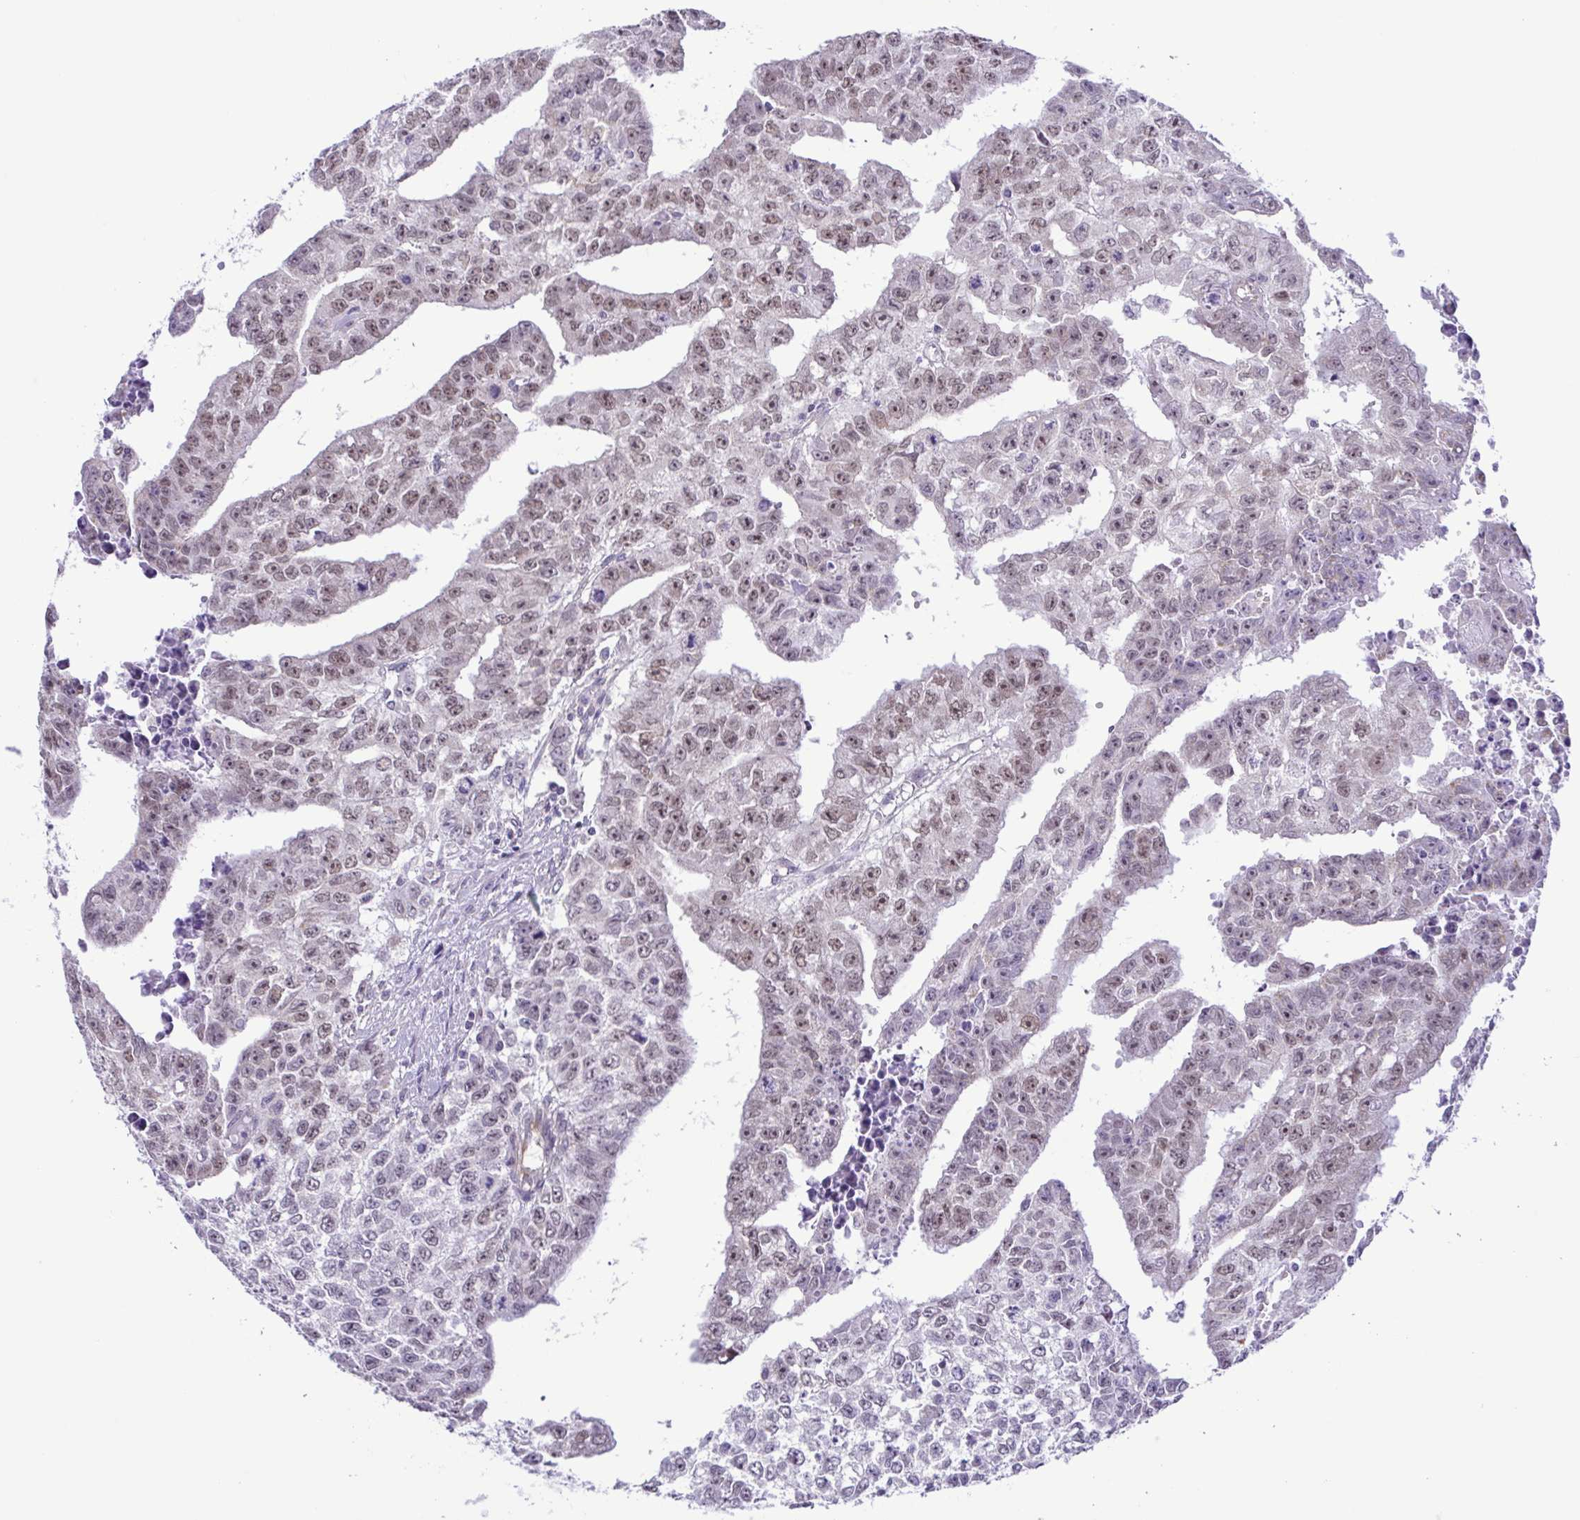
{"staining": {"intensity": "weak", "quantity": "25%-75%", "location": "nuclear"}, "tissue": "testis cancer", "cell_type": "Tumor cells", "image_type": "cancer", "snomed": [{"axis": "morphology", "description": "Carcinoma, Embryonal, NOS"}, {"axis": "morphology", "description": "Teratoma, malignant, NOS"}, {"axis": "topography", "description": "Testis"}], "caption": "A high-resolution photomicrograph shows IHC staining of testis teratoma (malignant), which reveals weak nuclear positivity in approximately 25%-75% of tumor cells.", "gene": "DCLK2", "patient": {"sex": "male", "age": 24}}